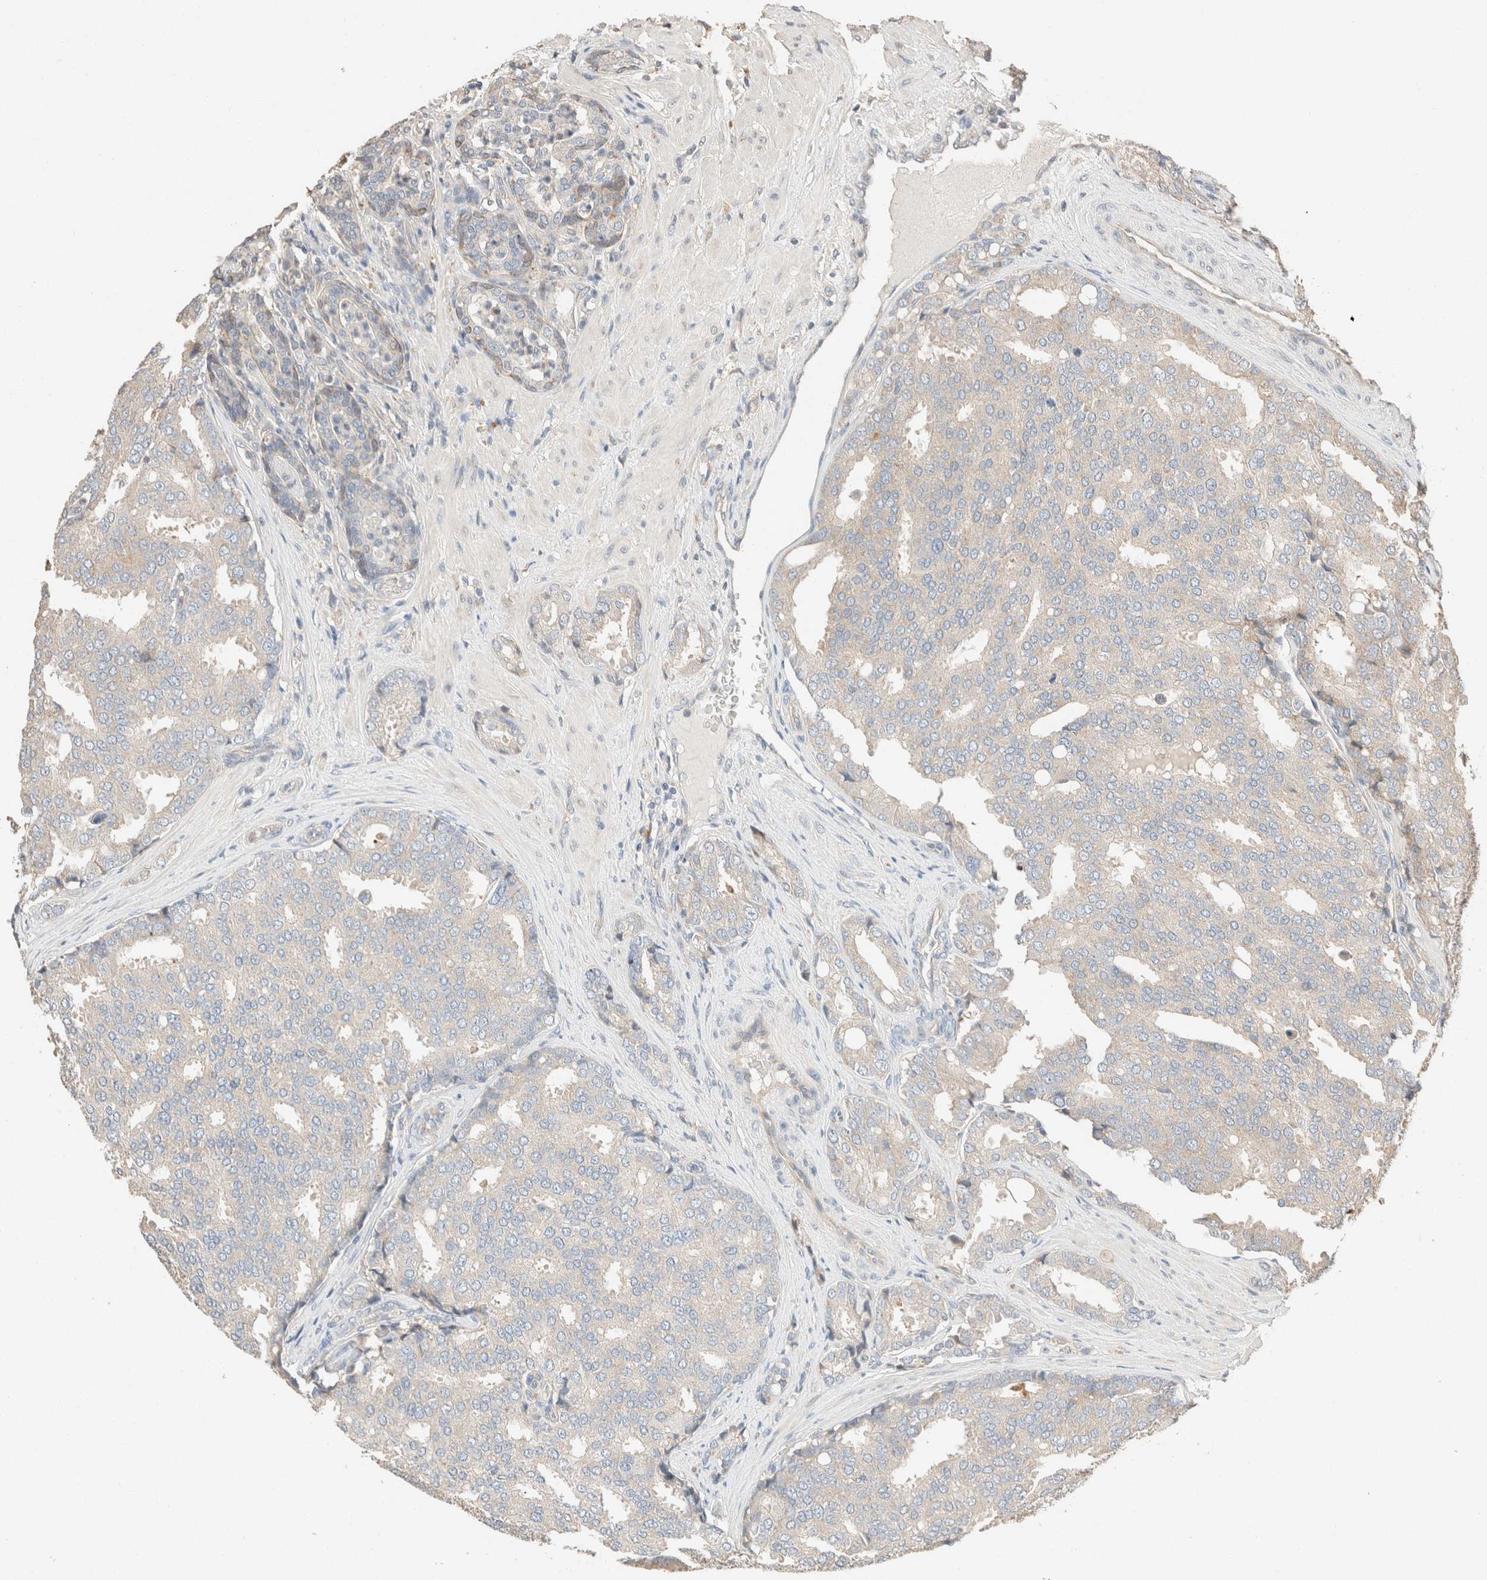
{"staining": {"intensity": "negative", "quantity": "none", "location": "none"}, "tissue": "prostate cancer", "cell_type": "Tumor cells", "image_type": "cancer", "snomed": [{"axis": "morphology", "description": "Adenocarcinoma, High grade"}, {"axis": "topography", "description": "Prostate"}], "caption": "Immunohistochemistry (IHC) photomicrograph of neoplastic tissue: human prostate high-grade adenocarcinoma stained with DAB exhibits no significant protein positivity in tumor cells. The staining is performed using DAB (3,3'-diaminobenzidine) brown chromogen with nuclei counter-stained in using hematoxylin.", "gene": "TUBD1", "patient": {"sex": "male", "age": 50}}